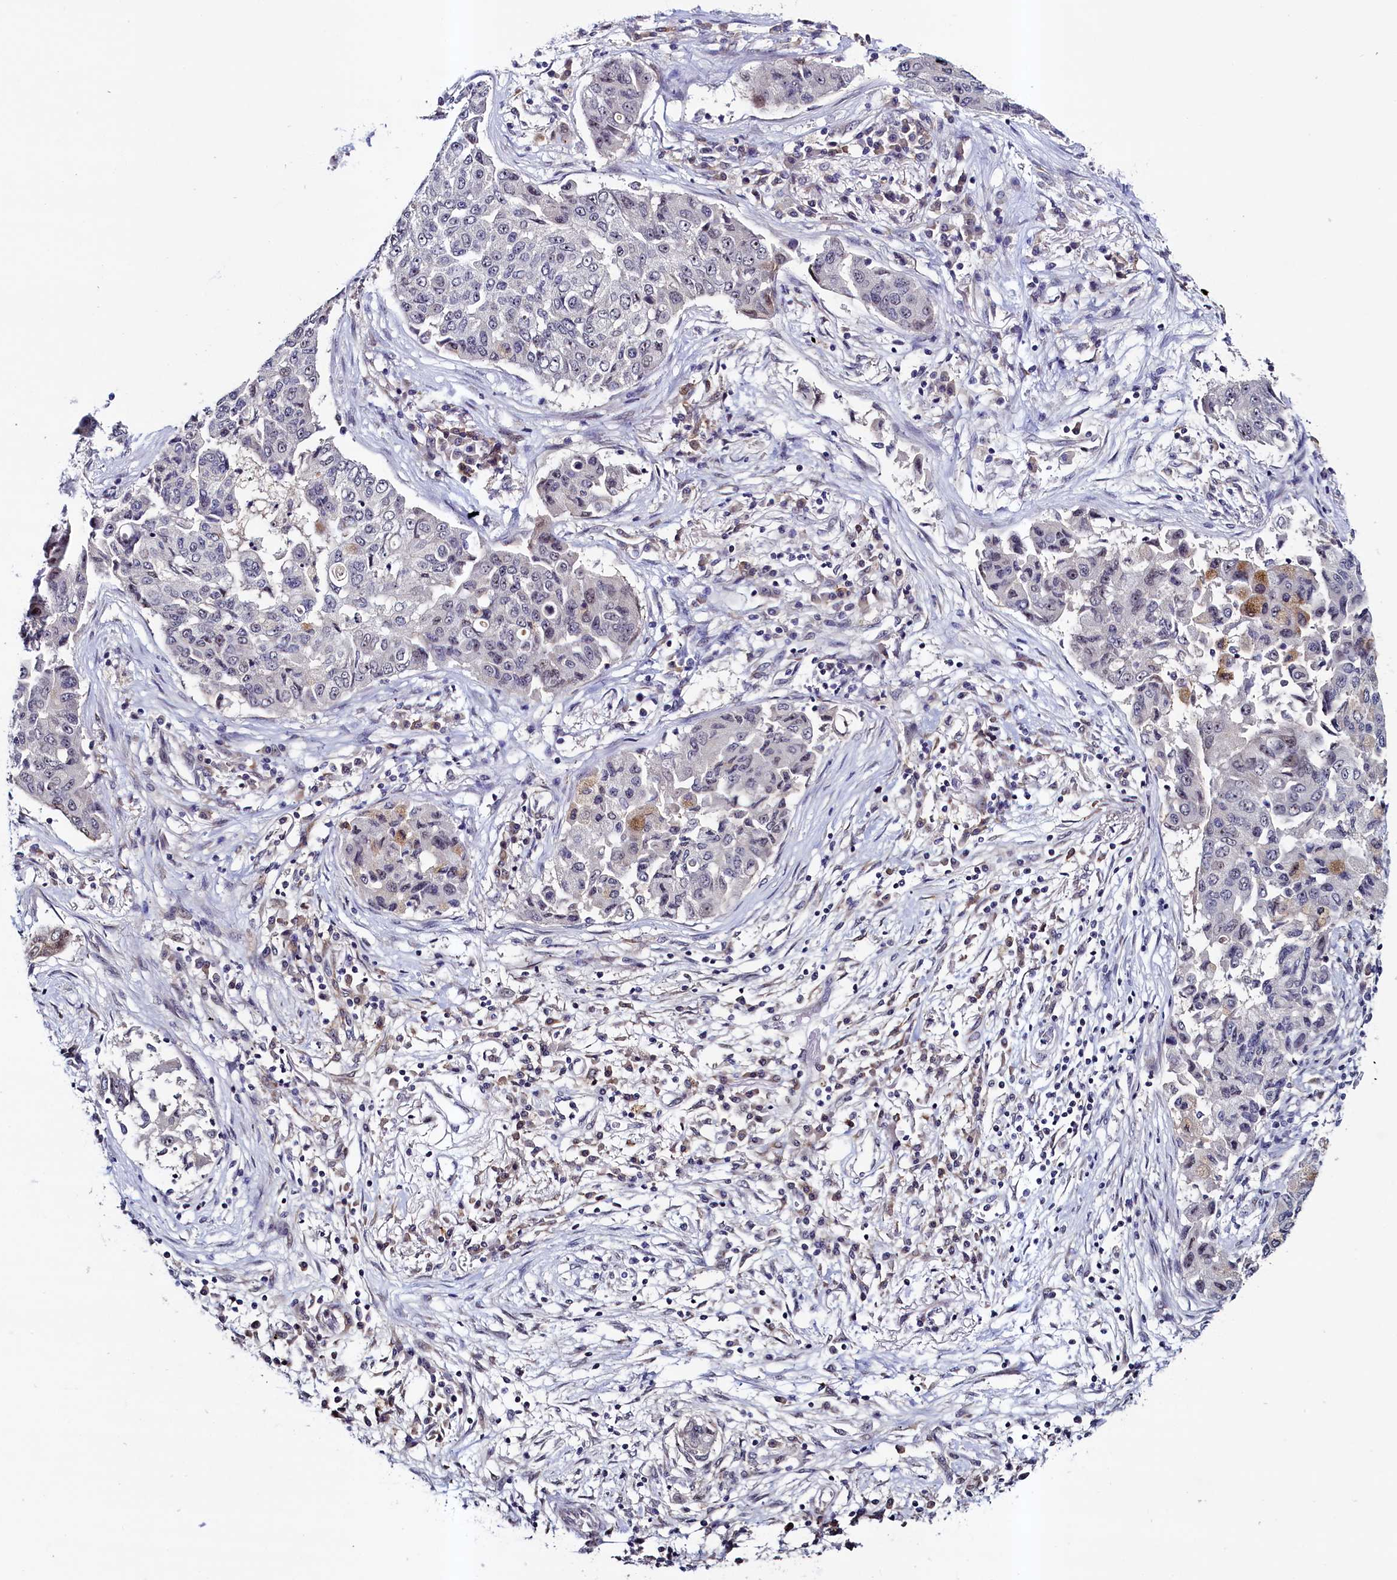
{"staining": {"intensity": "weak", "quantity": "<25%", "location": "cytoplasmic/membranous"}, "tissue": "lung cancer", "cell_type": "Tumor cells", "image_type": "cancer", "snomed": [{"axis": "morphology", "description": "Squamous cell carcinoma, NOS"}, {"axis": "topography", "description": "Lung"}], "caption": "Human squamous cell carcinoma (lung) stained for a protein using immunohistochemistry exhibits no staining in tumor cells.", "gene": "PACSIN3", "patient": {"sex": "male", "age": 74}}